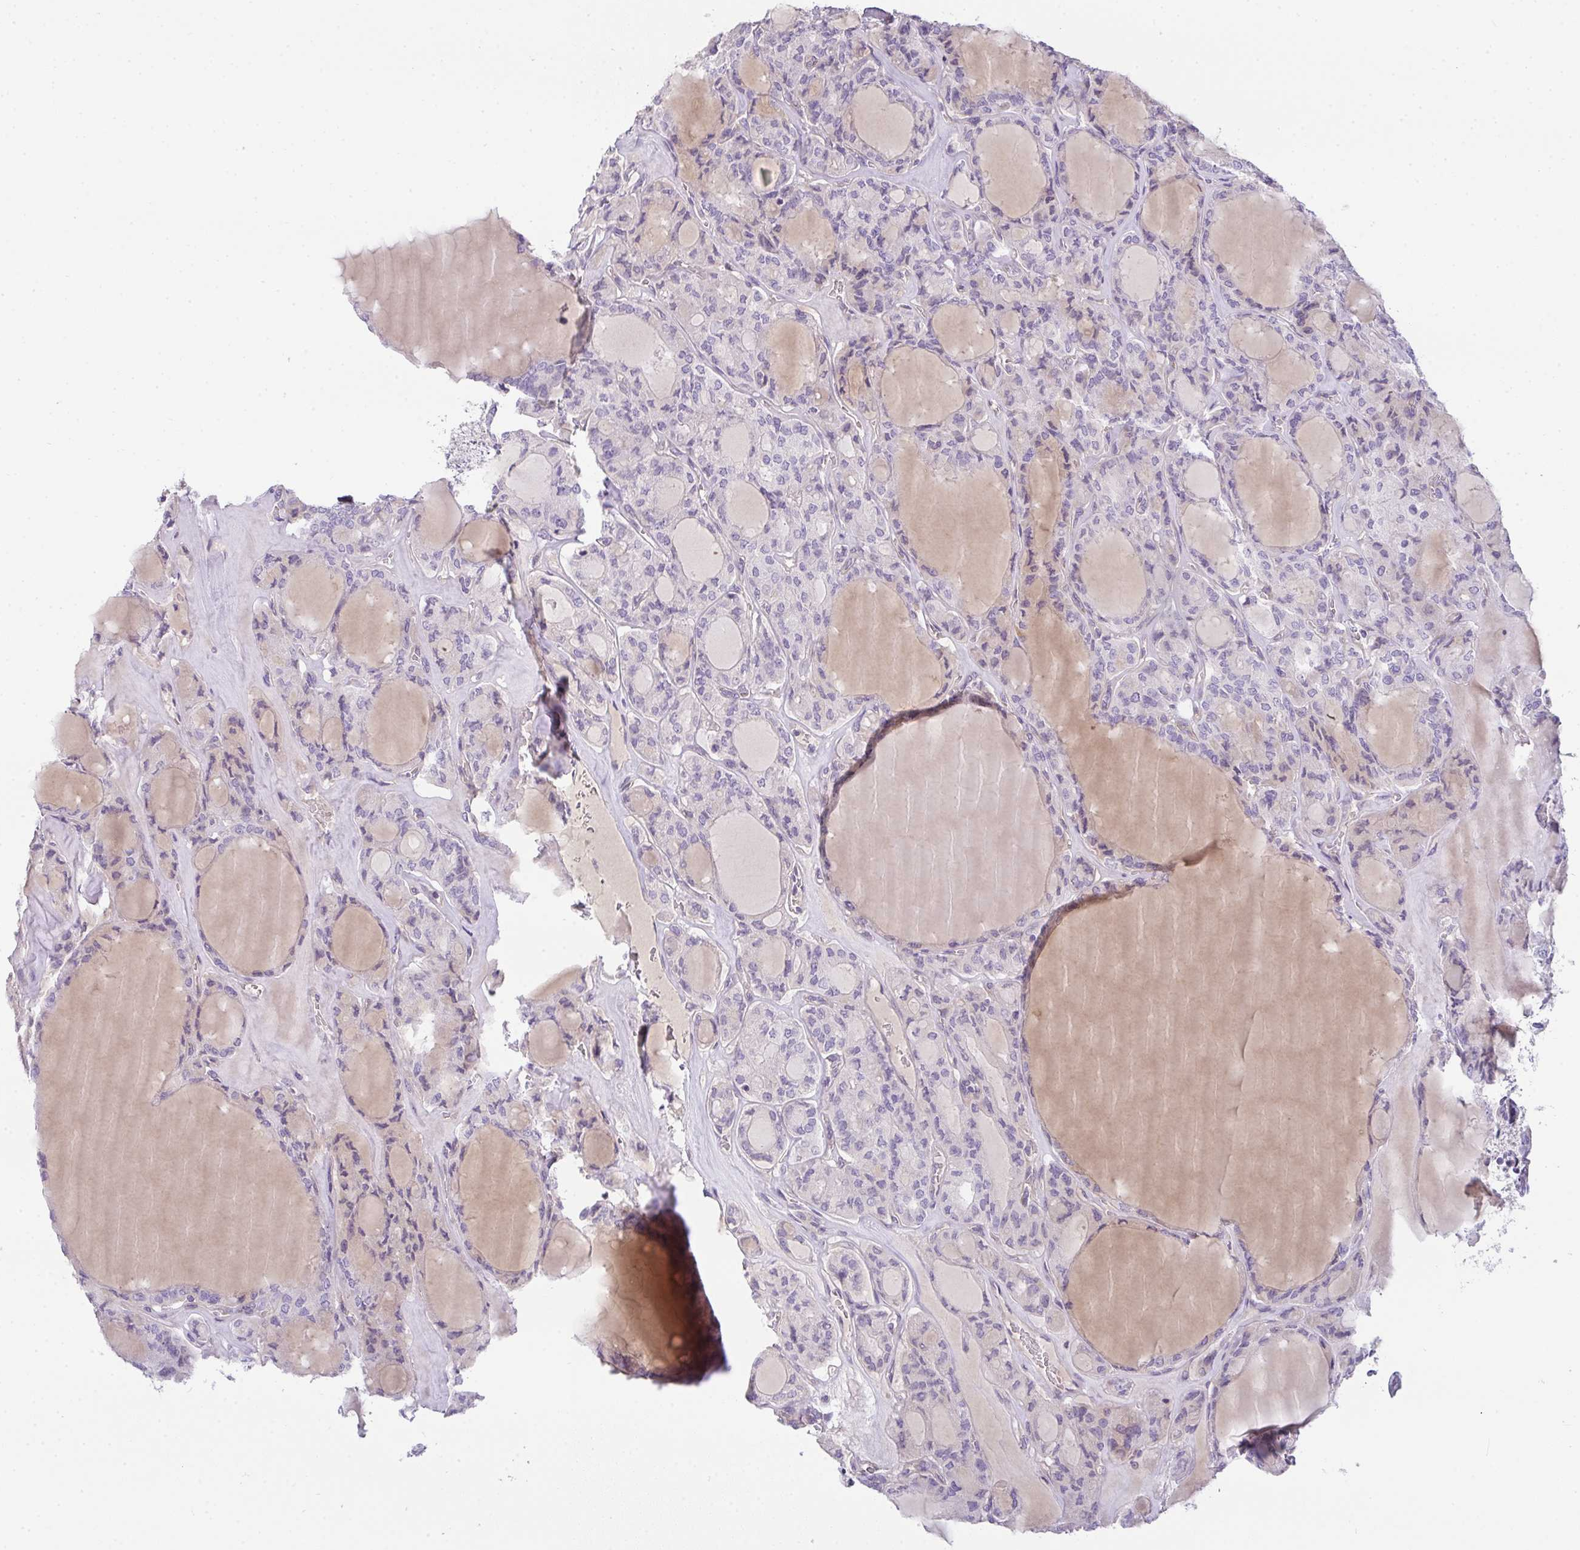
{"staining": {"intensity": "negative", "quantity": "none", "location": "none"}, "tissue": "thyroid cancer", "cell_type": "Tumor cells", "image_type": "cancer", "snomed": [{"axis": "morphology", "description": "Follicular adenoma carcinoma, NOS"}, {"axis": "topography", "description": "Thyroid gland"}], "caption": "Human thyroid follicular adenoma carcinoma stained for a protein using immunohistochemistry (IHC) displays no staining in tumor cells.", "gene": "FILIP1", "patient": {"sex": "female", "age": 63}}